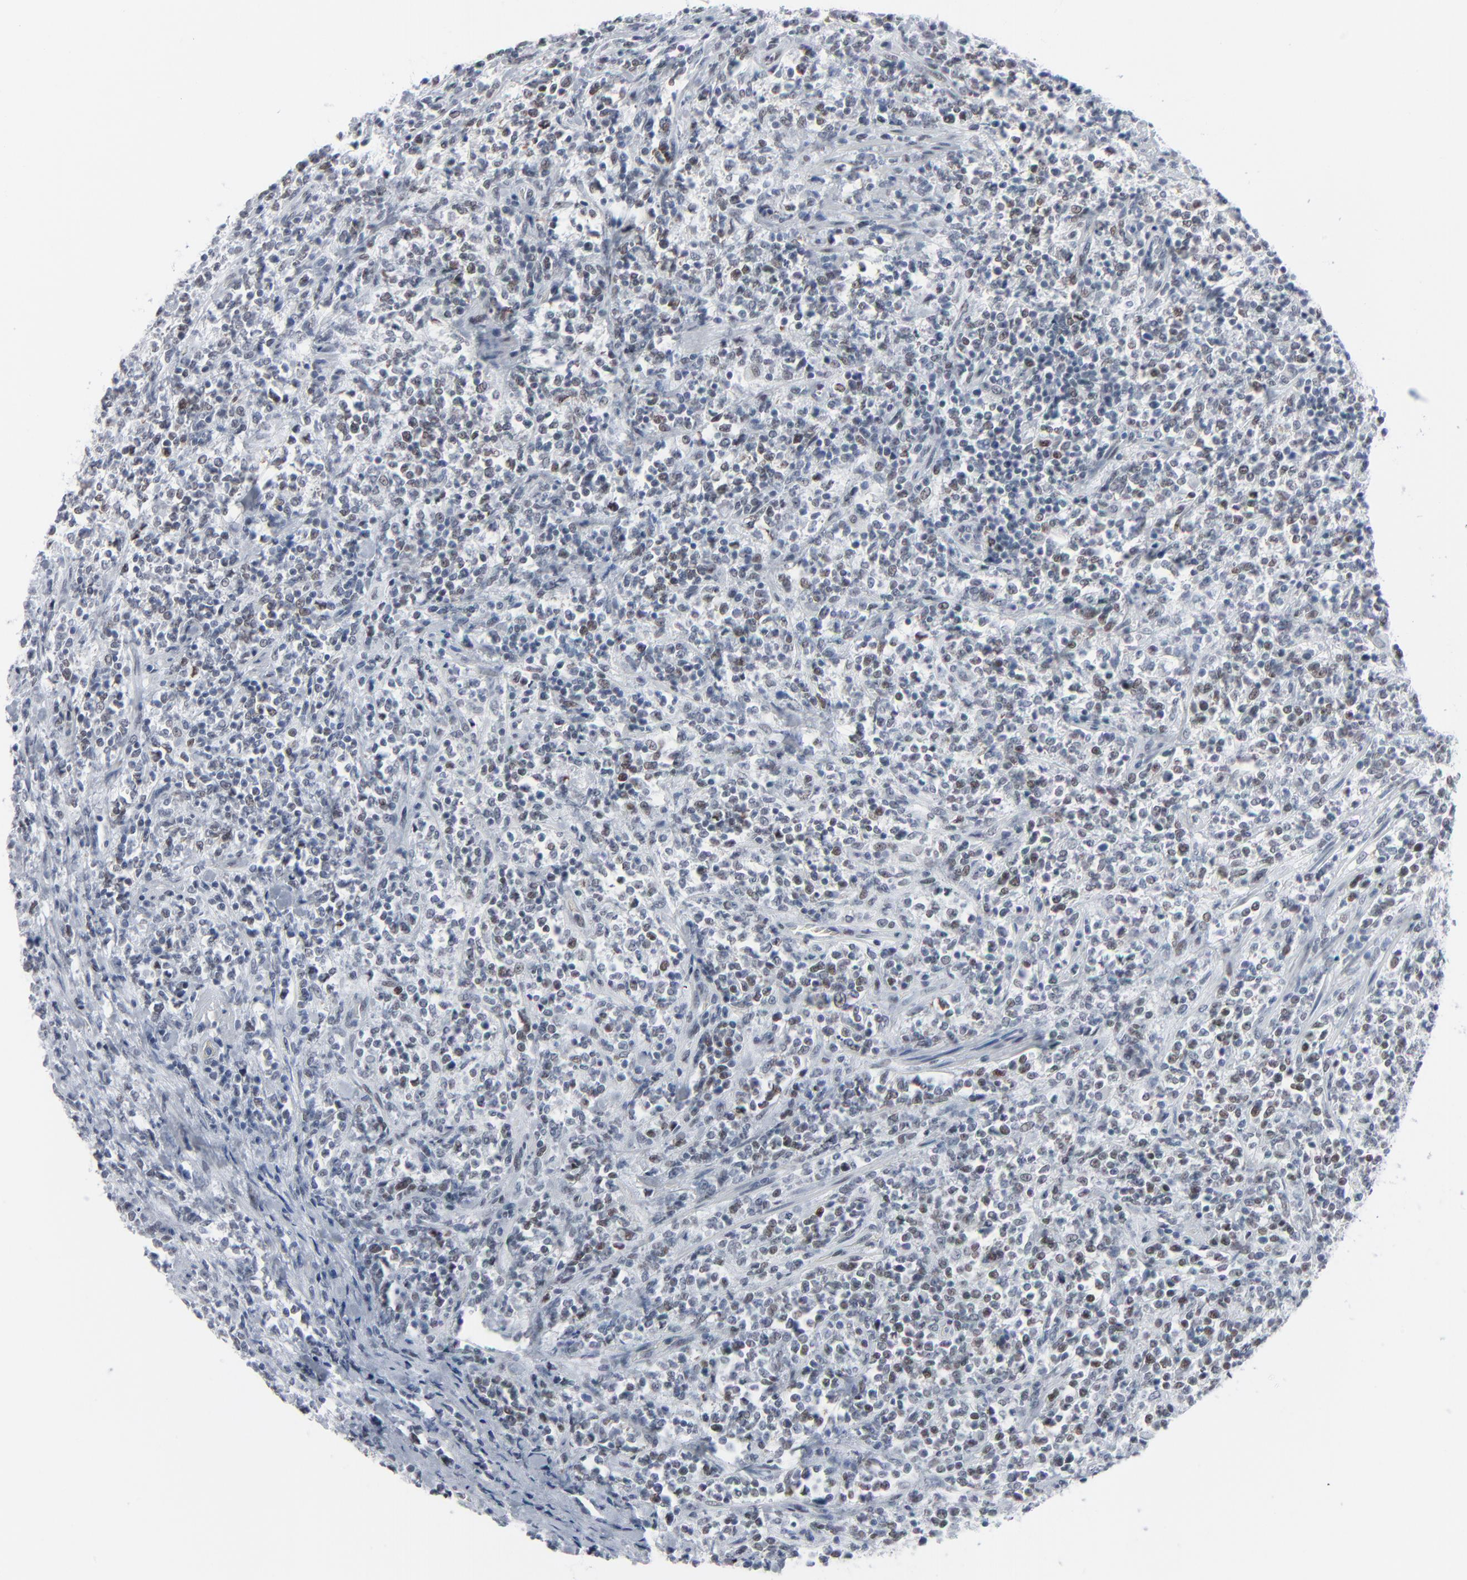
{"staining": {"intensity": "weak", "quantity": "25%-75%", "location": "nuclear"}, "tissue": "lymphoma", "cell_type": "Tumor cells", "image_type": "cancer", "snomed": [{"axis": "morphology", "description": "Malignant lymphoma, non-Hodgkin's type, High grade"}, {"axis": "topography", "description": "Soft tissue"}], "caption": "This is an image of immunohistochemistry staining of lymphoma, which shows weak positivity in the nuclear of tumor cells.", "gene": "SIRT1", "patient": {"sex": "male", "age": 18}}